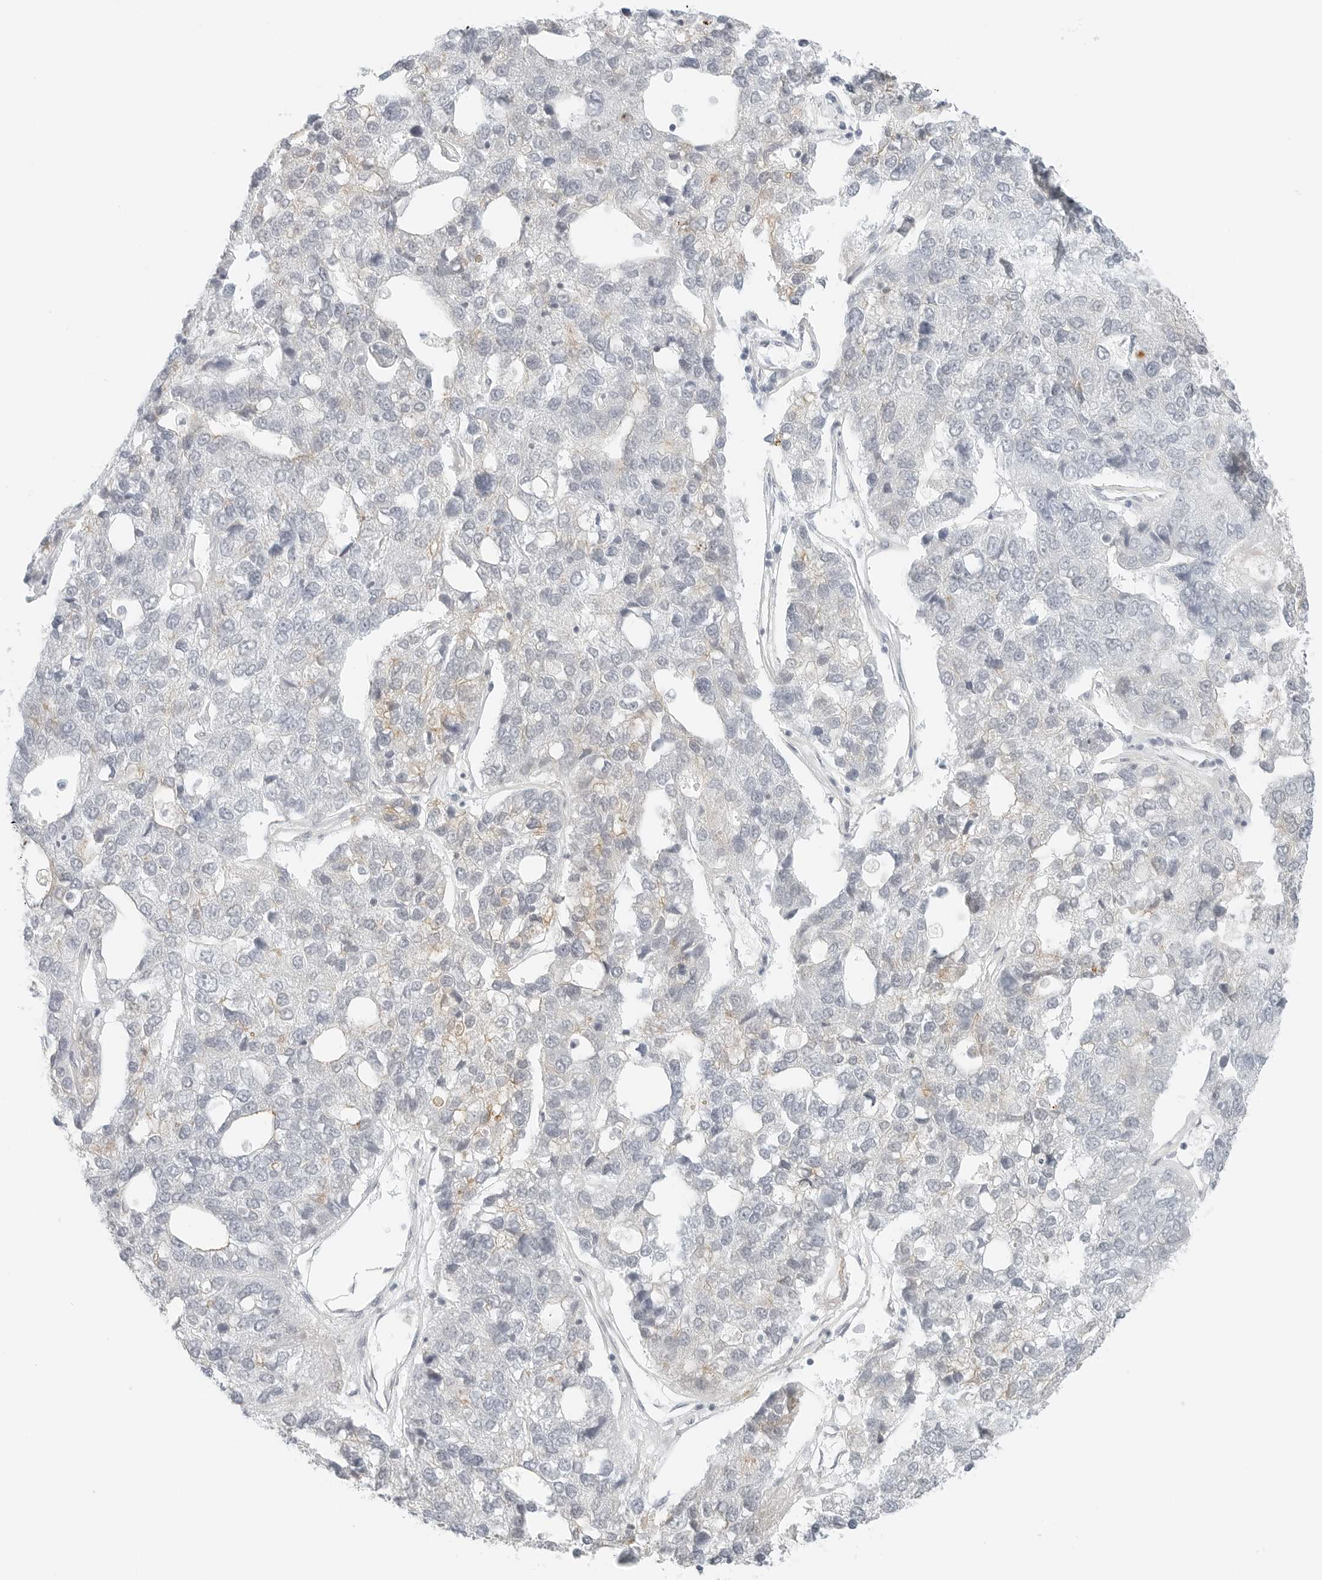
{"staining": {"intensity": "negative", "quantity": "none", "location": "none"}, "tissue": "pancreatic cancer", "cell_type": "Tumor cells", "image_type": "cancer", "snomed": [{"axis": "morphology", "description": "Adenocarcinoma, NOS"}, {"axis": "topography", "description": "Pancreas"}], "caption": "Protein analysis of pancreatic adenocarcinoma reveals no significant staining in tumor cells.", "gene": "IQCC", "patient": {"sex": "female", "age": 61}}